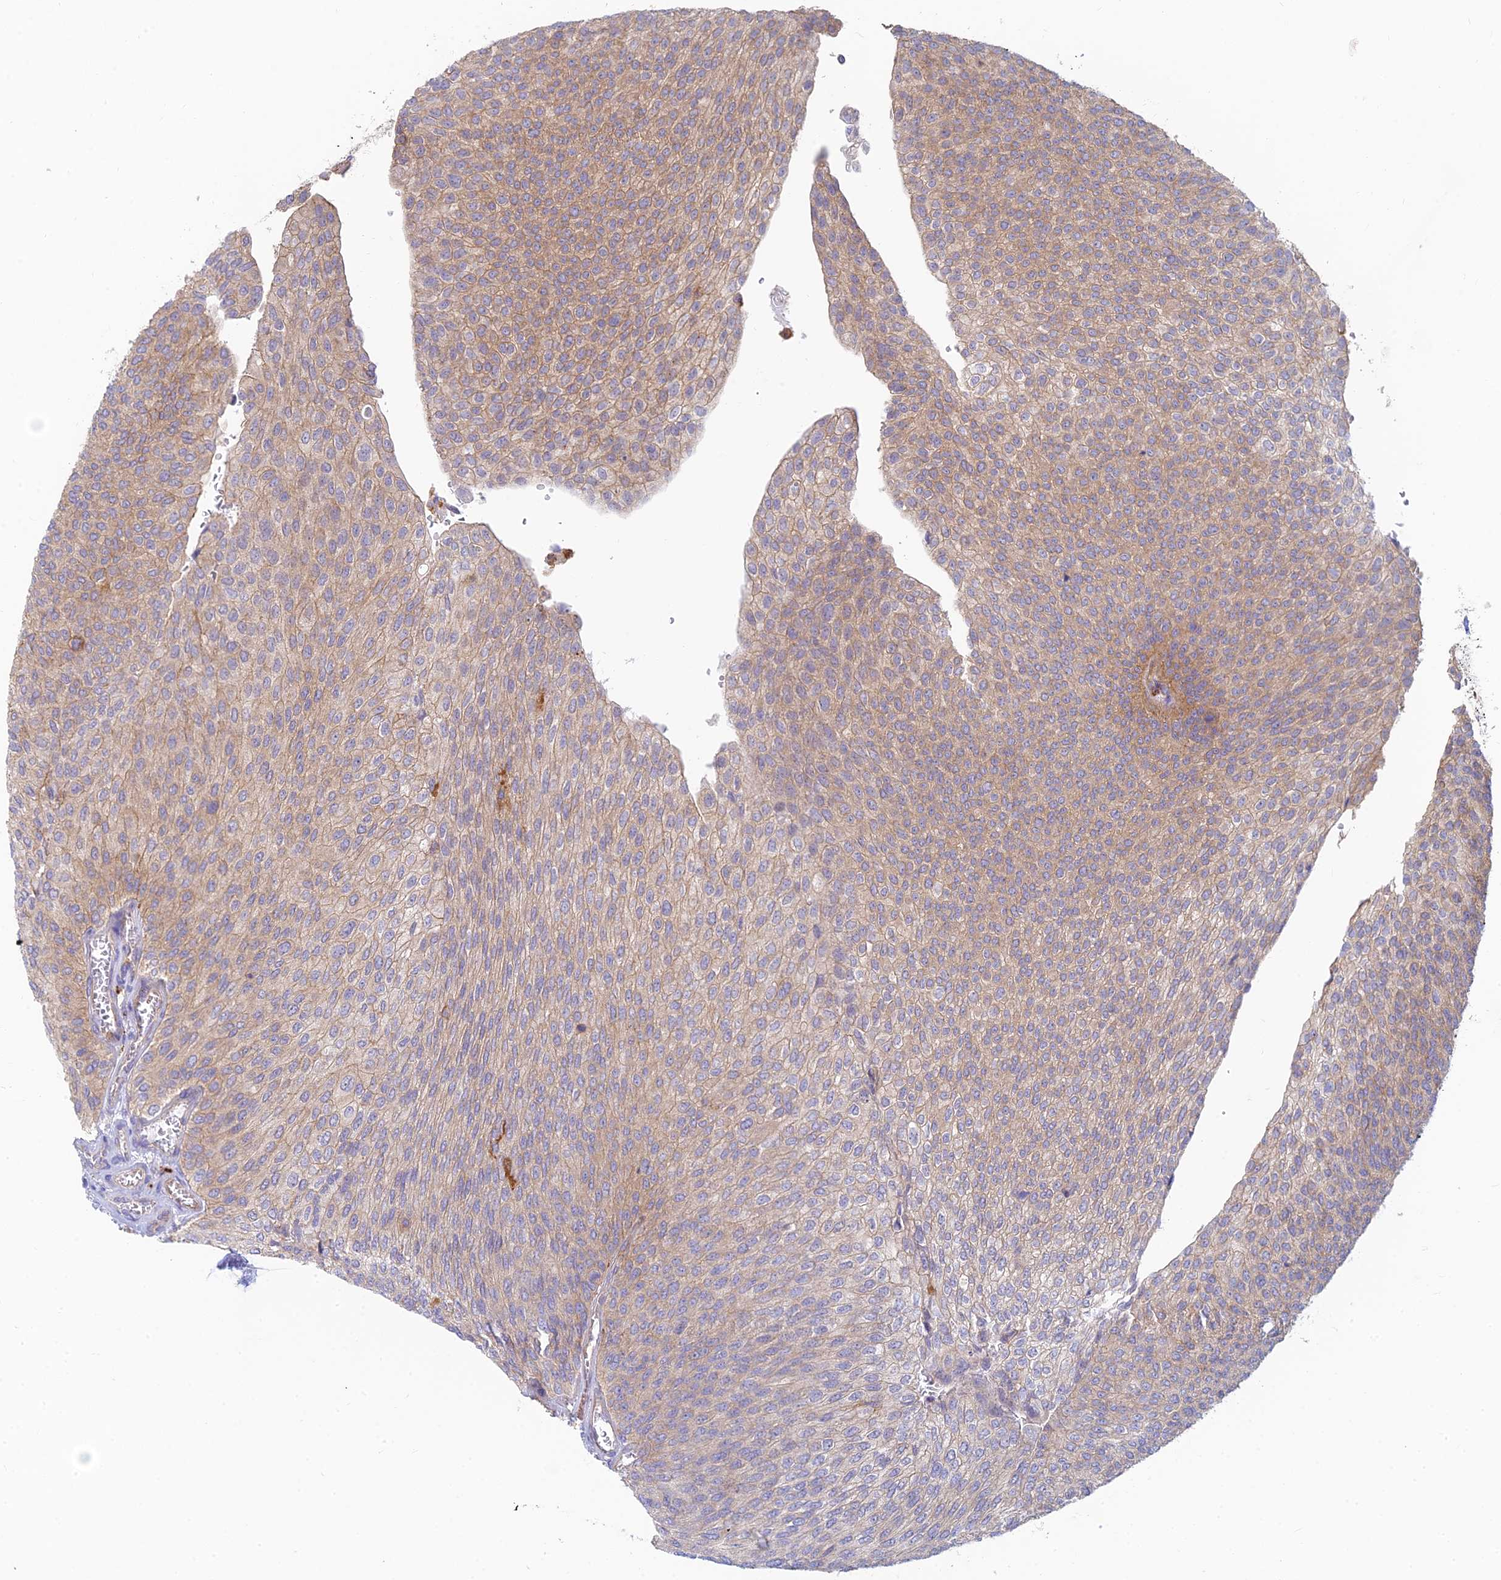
{"staining": {"intensity": "moderate", "quantity": "25%-75%", "location": "cytoplasmic/membranous"}, "tissue": "urothelial cancer", "cell_type": "Tumor cells", "image_type": "cancer", "snomed": [{"axis": "morphology", "description": "Urothelial carcinoma, High grade"}, {"axis": "topography", "description": "Urinary bladder"}], "caption": "Tumor cells show medium levels of moderate cytoplasmic/membranous expression in approximately 25%-75% of cells in human urothelial cancer.", "gene": "STRN4", "patient": {"sex": "female", "age": 79}}